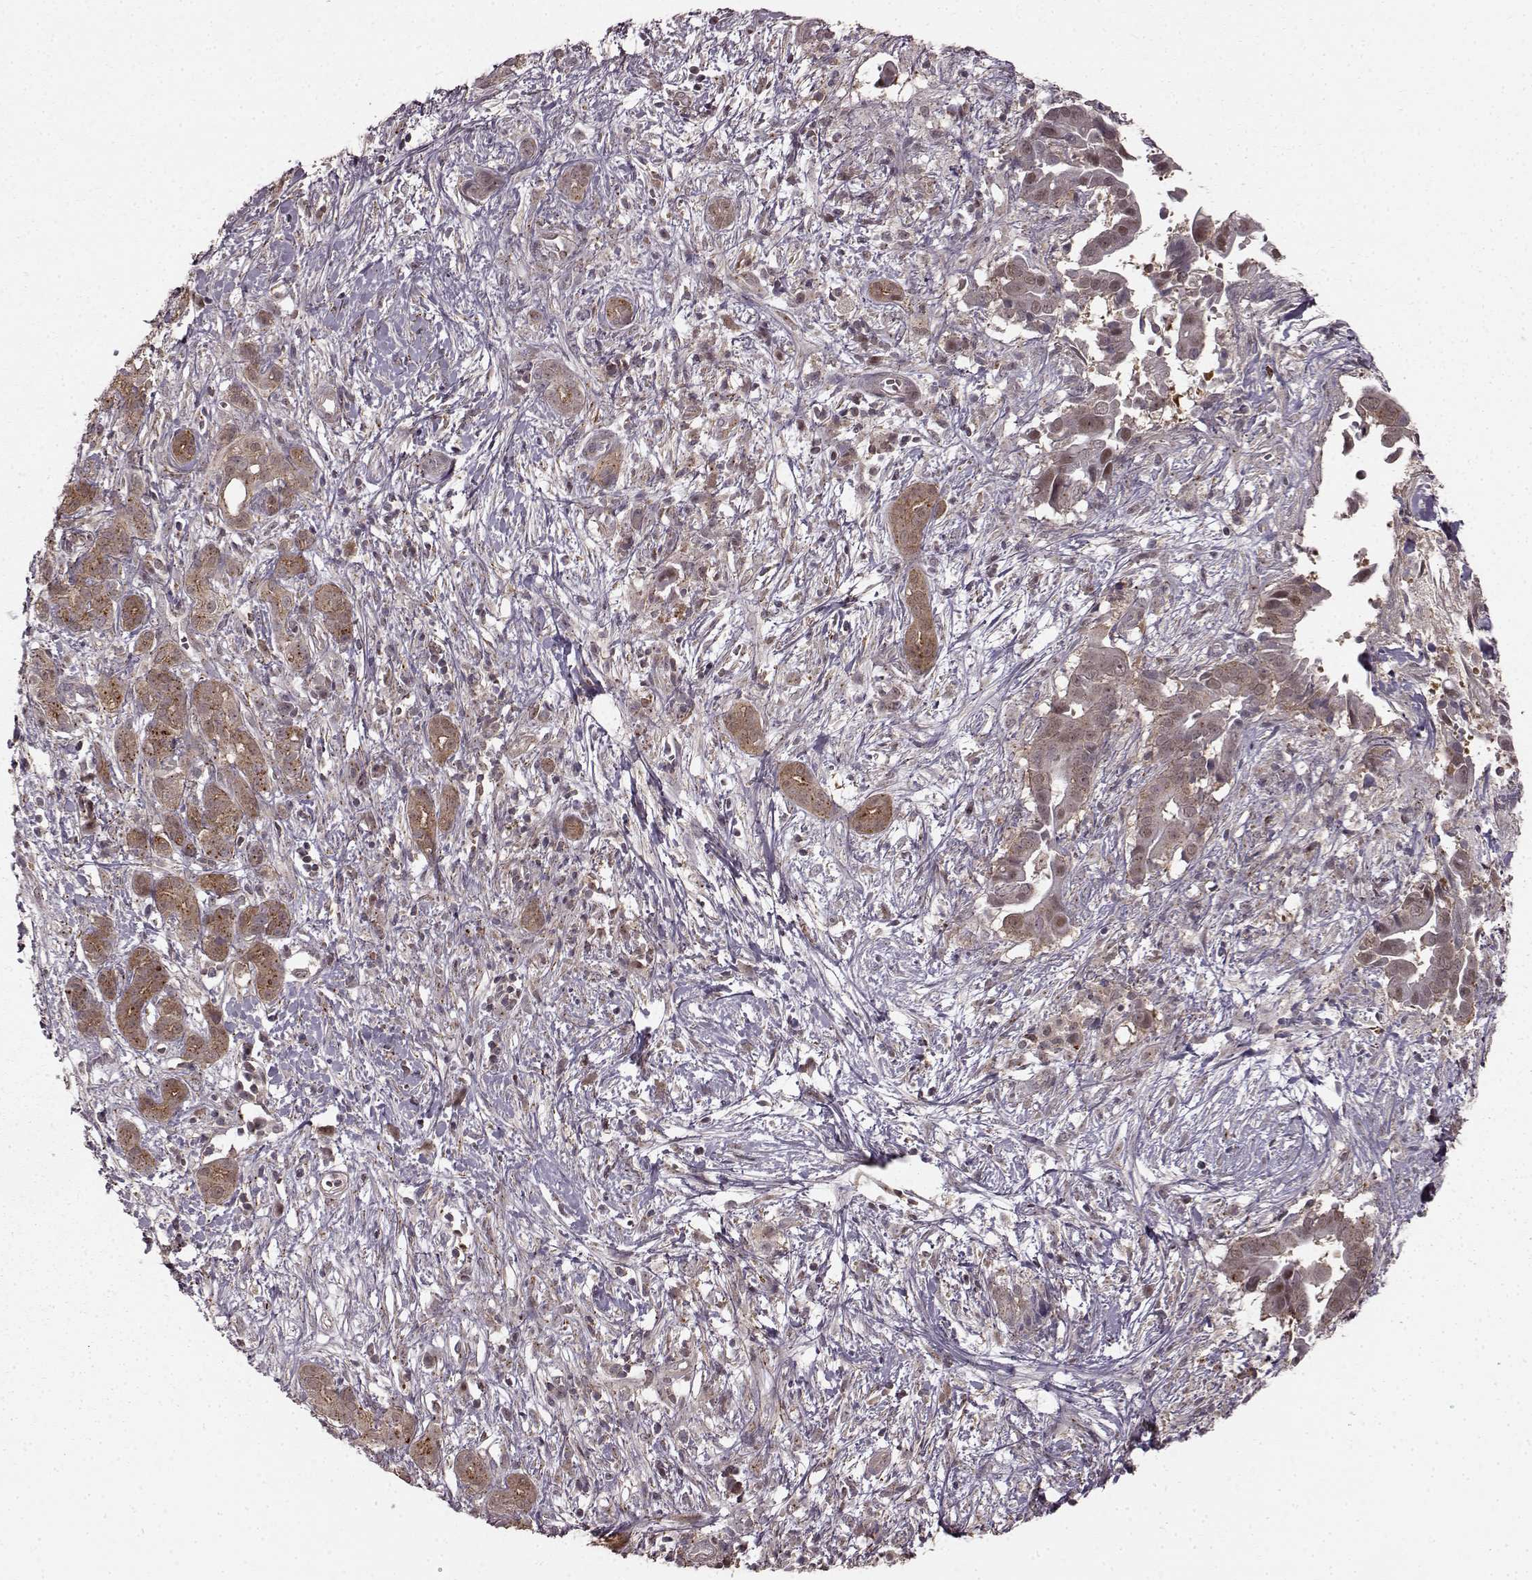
{"staining": {"intensity": "moderate", "quantity": "25%-75%", "location": "cytoplasmic/membranous"}, "tissue": "pancreatic cancer", "cell_type": "Tumor cells", "image_type": "cancer", "snomed": [{"axis": "morphology", "description": "Adenocarcinoma, NOS"}, {"axis": "topography", "description": "Pancreas"}], "caption": "Moderate cytoplasmic/membranous positivity is present in approximately 25%-75% of tumor cells in adenocarcinoma (pancreatic).", "gene": "GSS", "patient": {"sex": "male", "age": 61}}